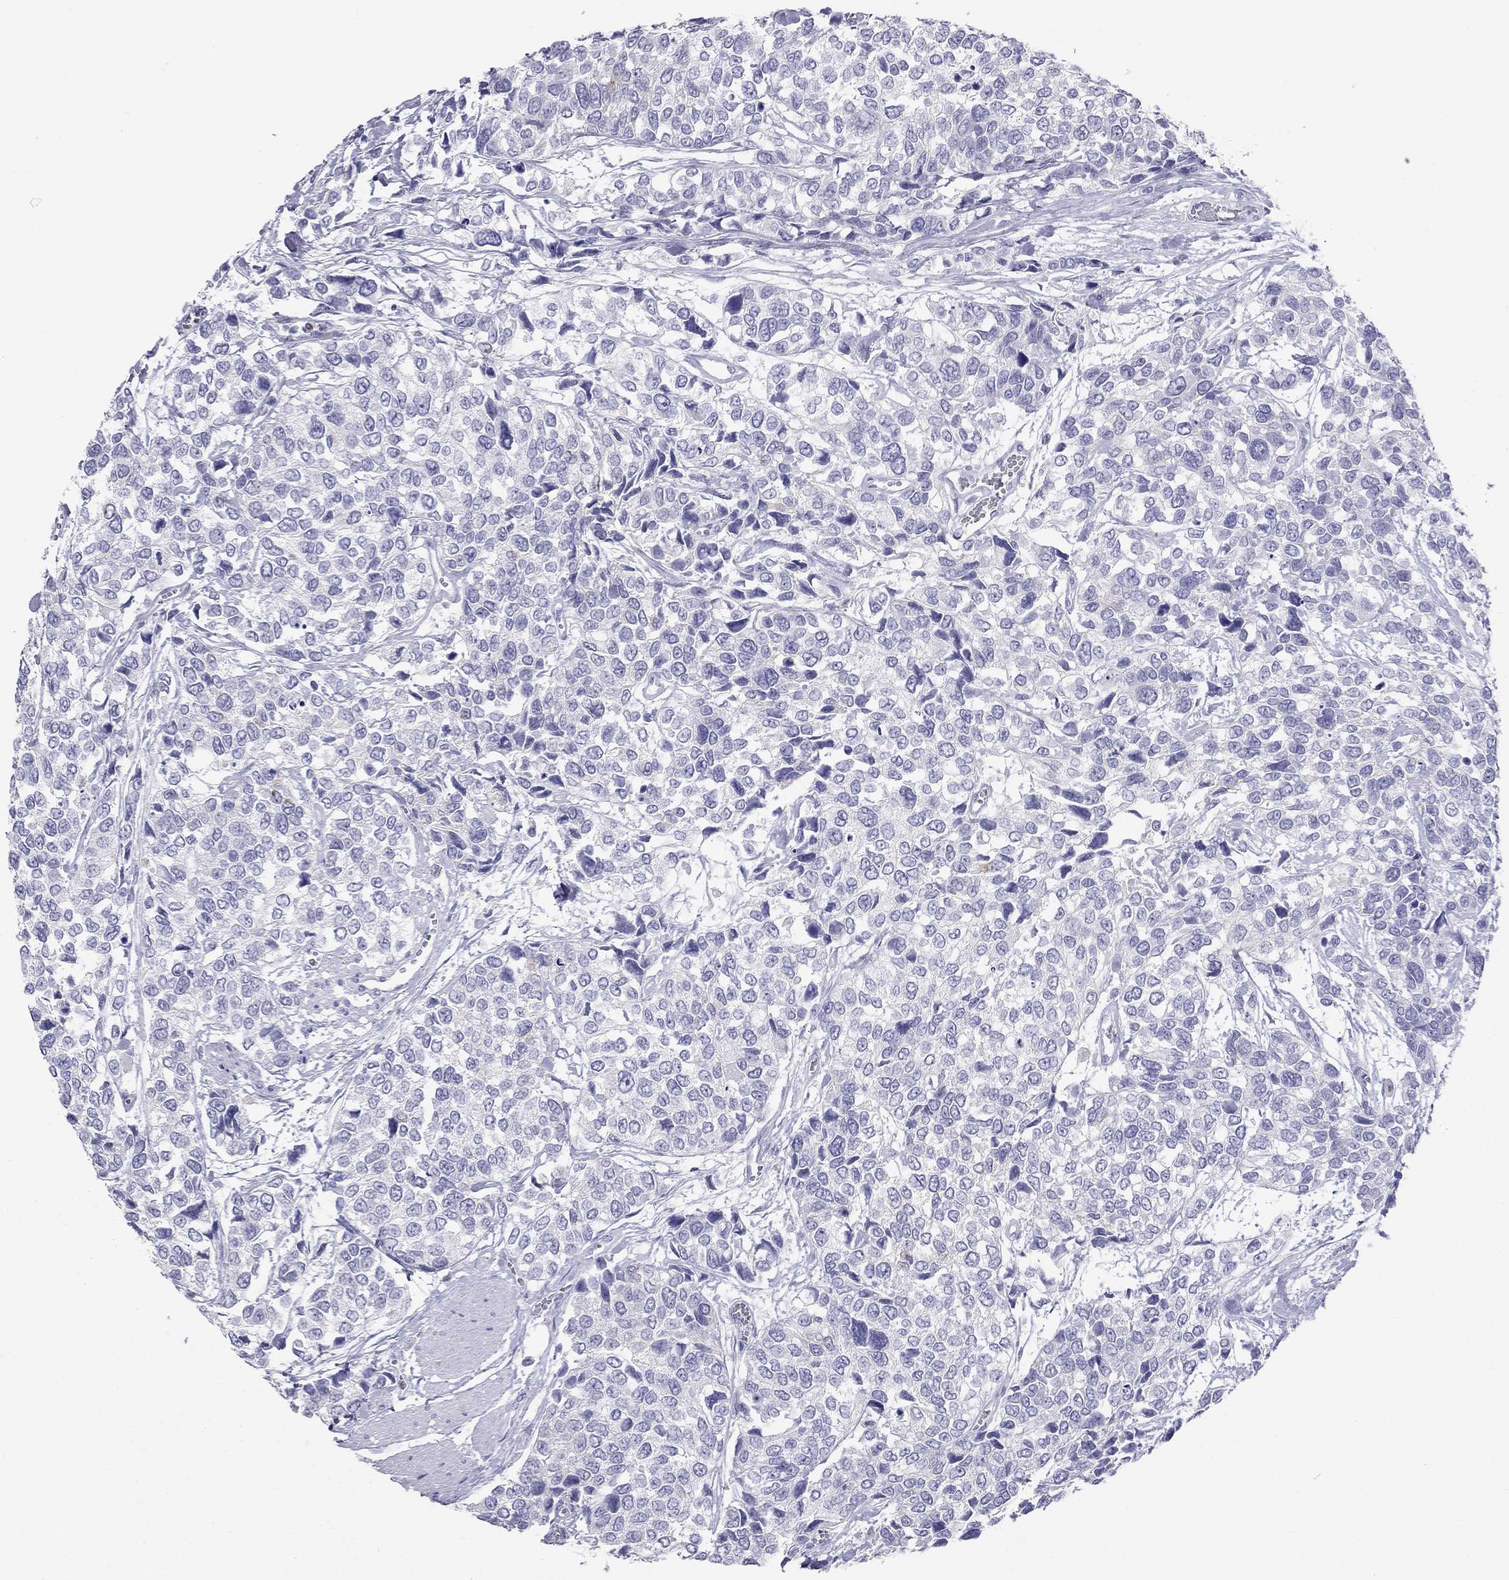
{"staining": {"intensity": "negative", "quantity": "none", "location": "none"}, "tissue": "urothelial cancer", "cell_type": "Tumor cells", "image_type": "cancer", "snomed": [{"axis": "morphology", "description": "Urothelial carcinoma, High grade"}, {"axis": "topography", "description": "Urinary bladder"}], "caption": "High-grade urothelial carcinoma was stained to show a protein in brown. There is no significant staining in tumor cells.", "gene": "SH2D2A", "patient": {"sex": "male", "age": 77}}